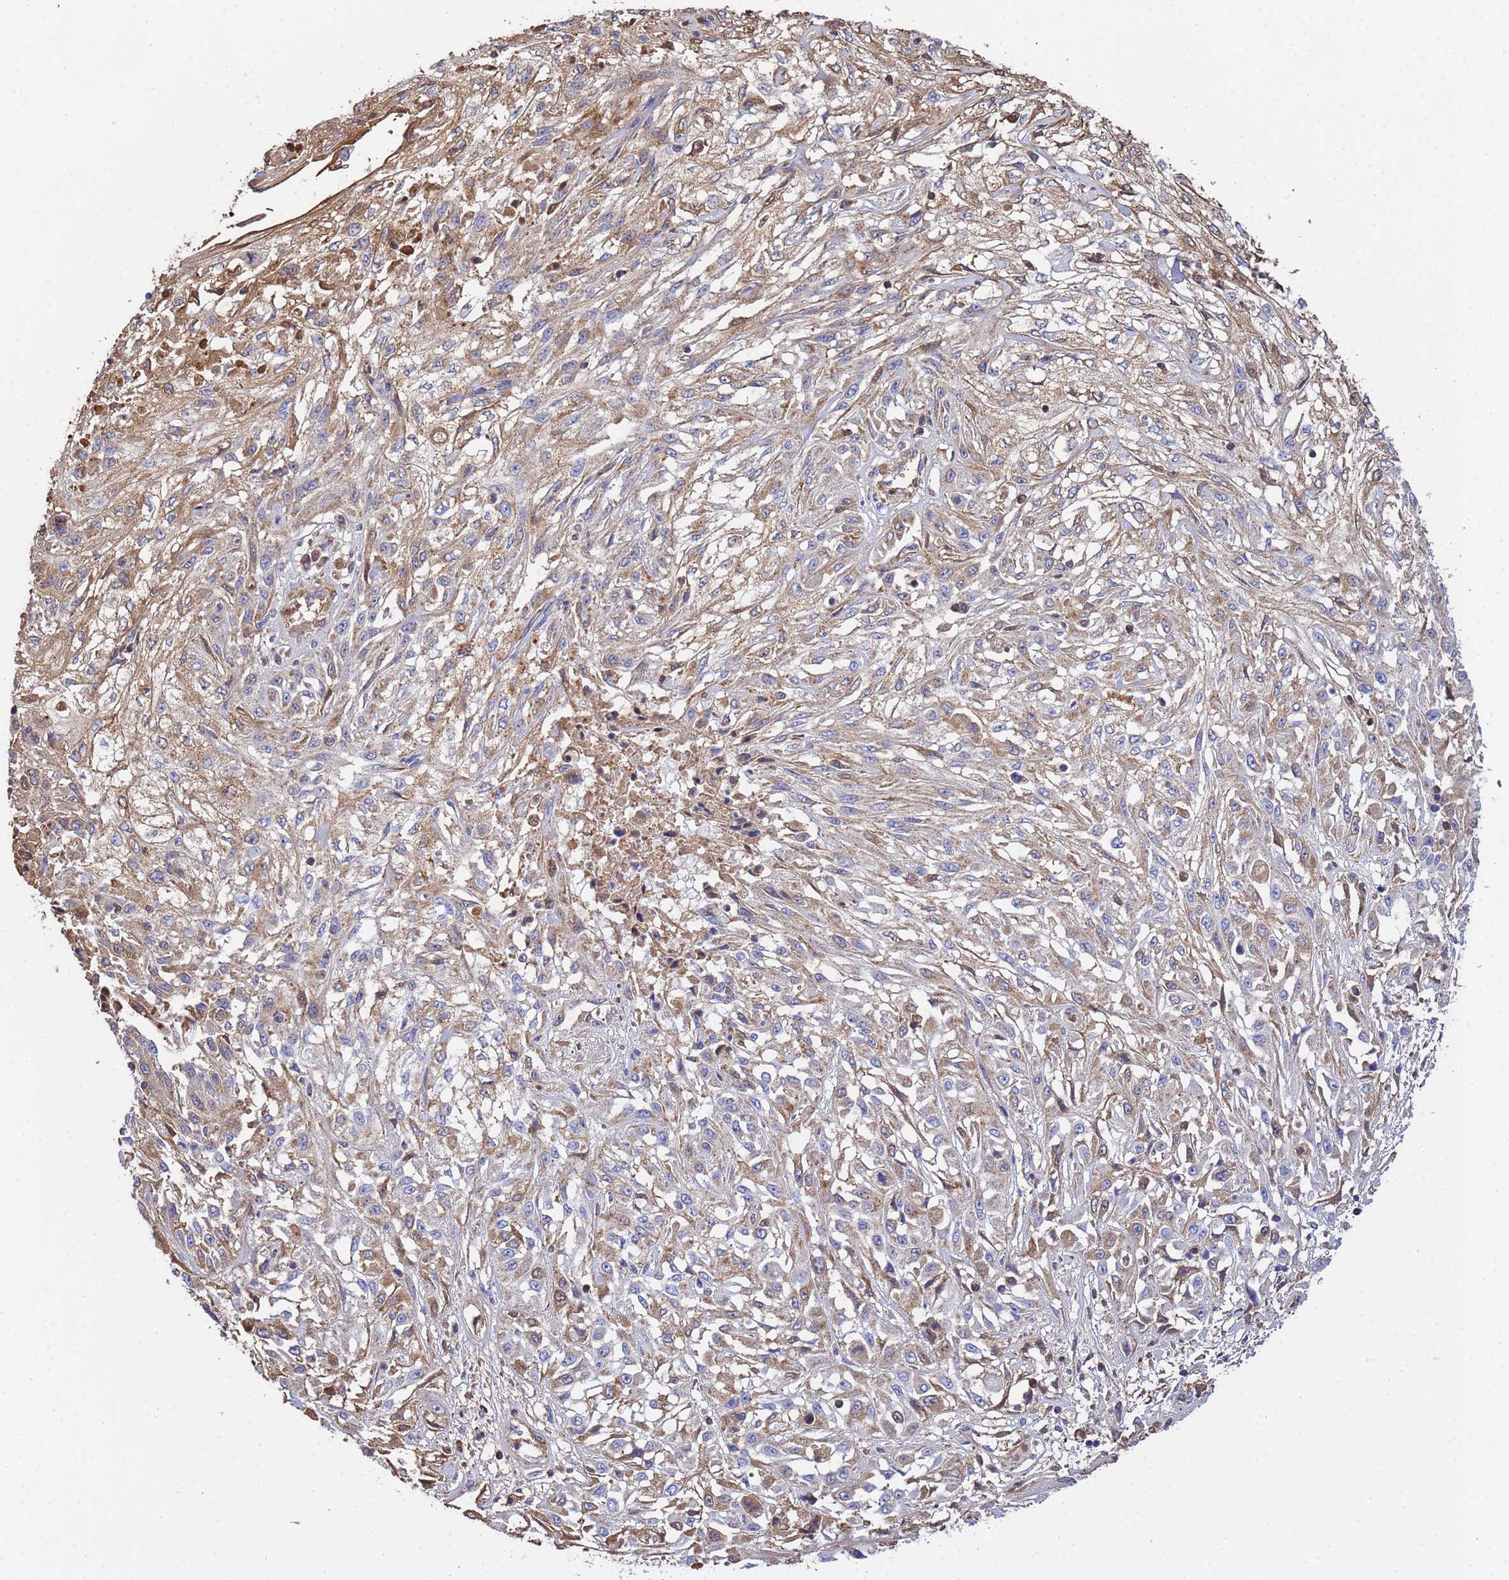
{"staining": {"intensity": "weak", "quantity": "25%-75%", "location": "cytoplasmic/membranous"}, "tissue": "skin cancer", "cell_type": "Tumor cells", "image_type": "cancer", "snomed": [{"axis": "morphology", "description": "Squamous cell carcinoma, NOS"}, {"axis": "morphology", "description": "Squamous cell carcinoma, metastatic, NOS"}, {"axis": "topography", "description": "Skin"}, {"axis": "topography", "description": "Lymph node"}], "caption": "Skin cancer (squamous cell carcinoma) stained for a protein (brown) displays weak cytoplasmic/membranous positive expression in about 25%-75% of tumor cells.", "gene": "GLUD1", "patient": {"sex": "male", "age": 75}}